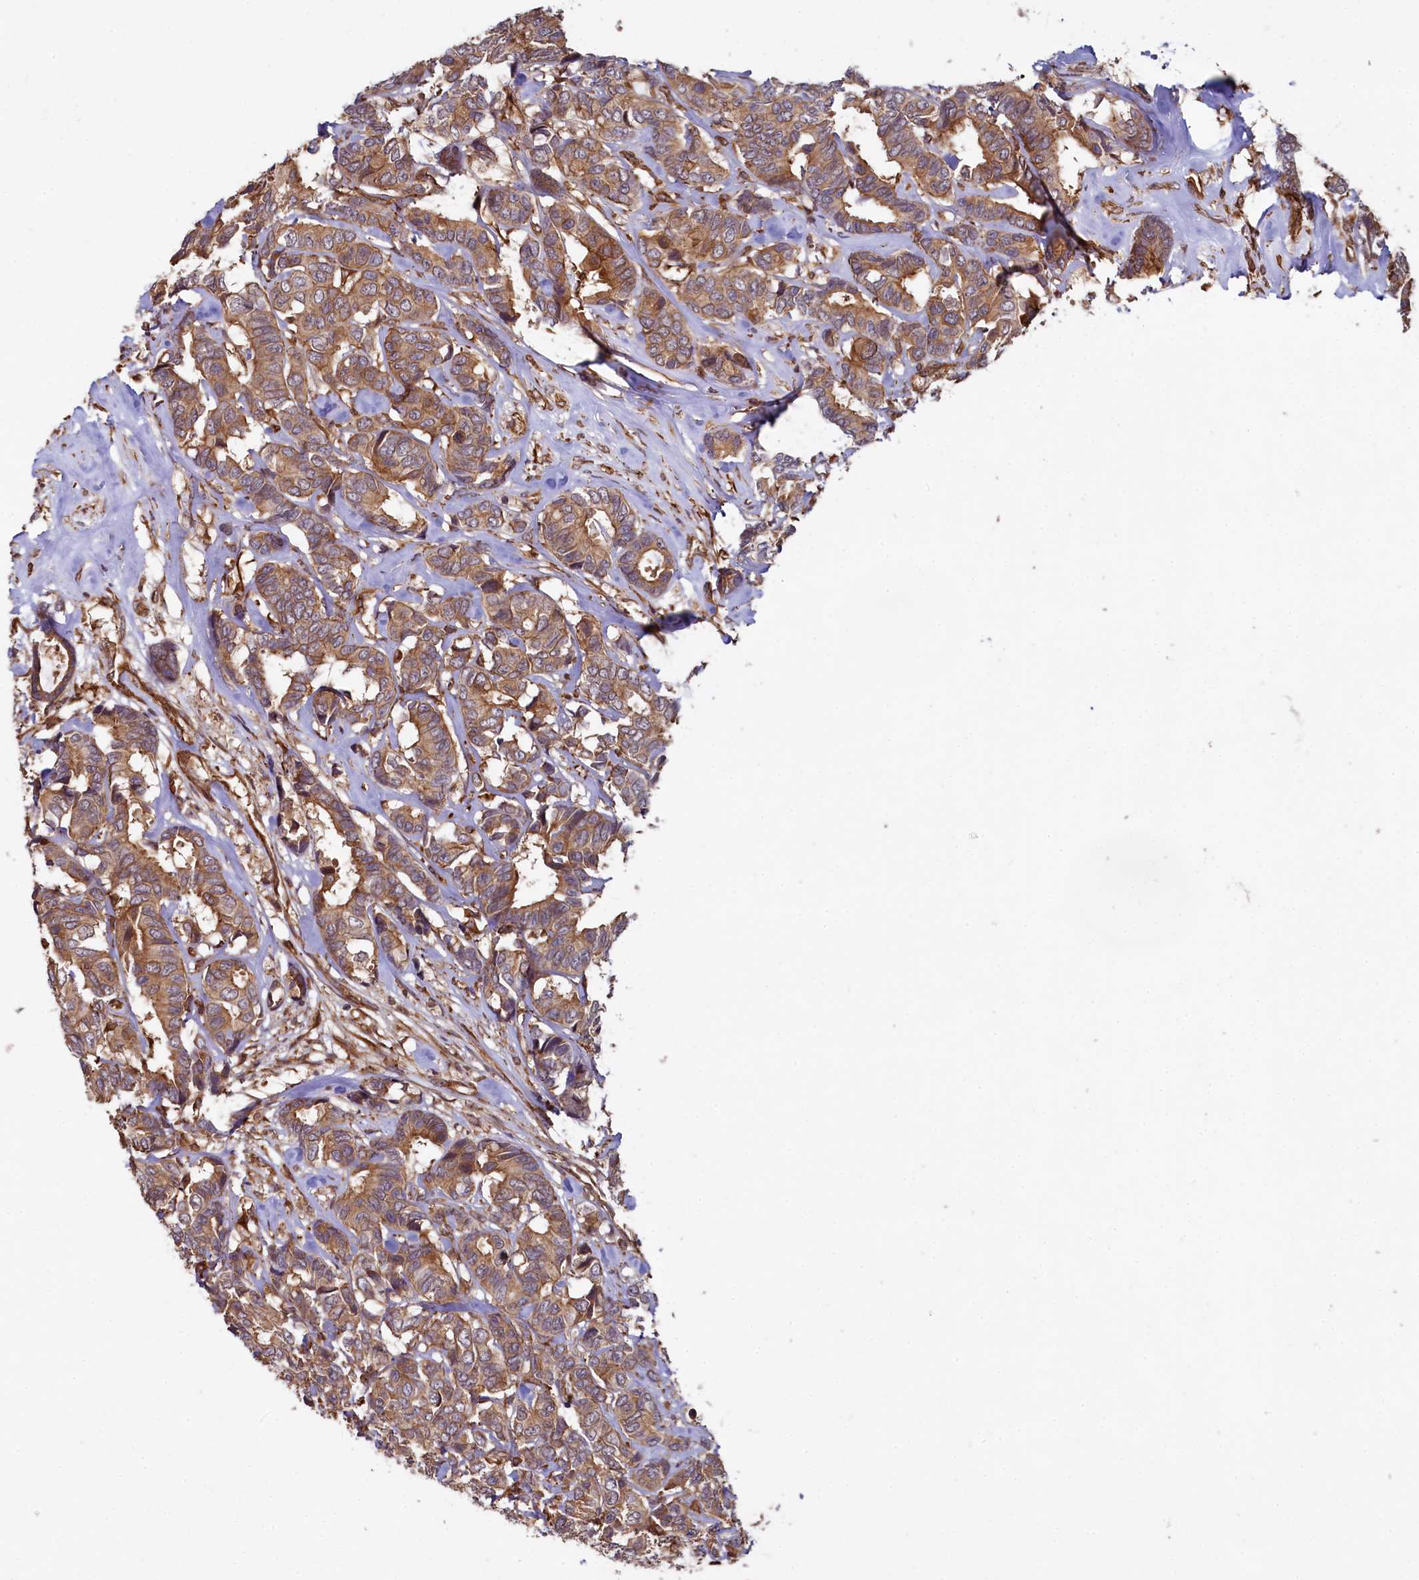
{"staining": {"intensity": "moderate", "quantity": ">75%", "location": "cytoplasmic/membranous"}, "tissue": "breast cancer", "cell_type": "Tumor cells", "image_type": "cancer", "snomed": [{"axis": "morphology", "description": "Duct carcinoma"}, {"axis": "topography", "description": "Breast"}], "caption": "DAB (3,3'-diaminobenzidine) immunohistochemical staining of human breast cancer reveals moderate cytoplasmic/membranous protein staining in approximately >75% of tumor cells. (brown staining indicates protein expression, while blue staining denotes nuclei).", "gene": "SVIP", "patient": {"sex": "female", "age": 87}}